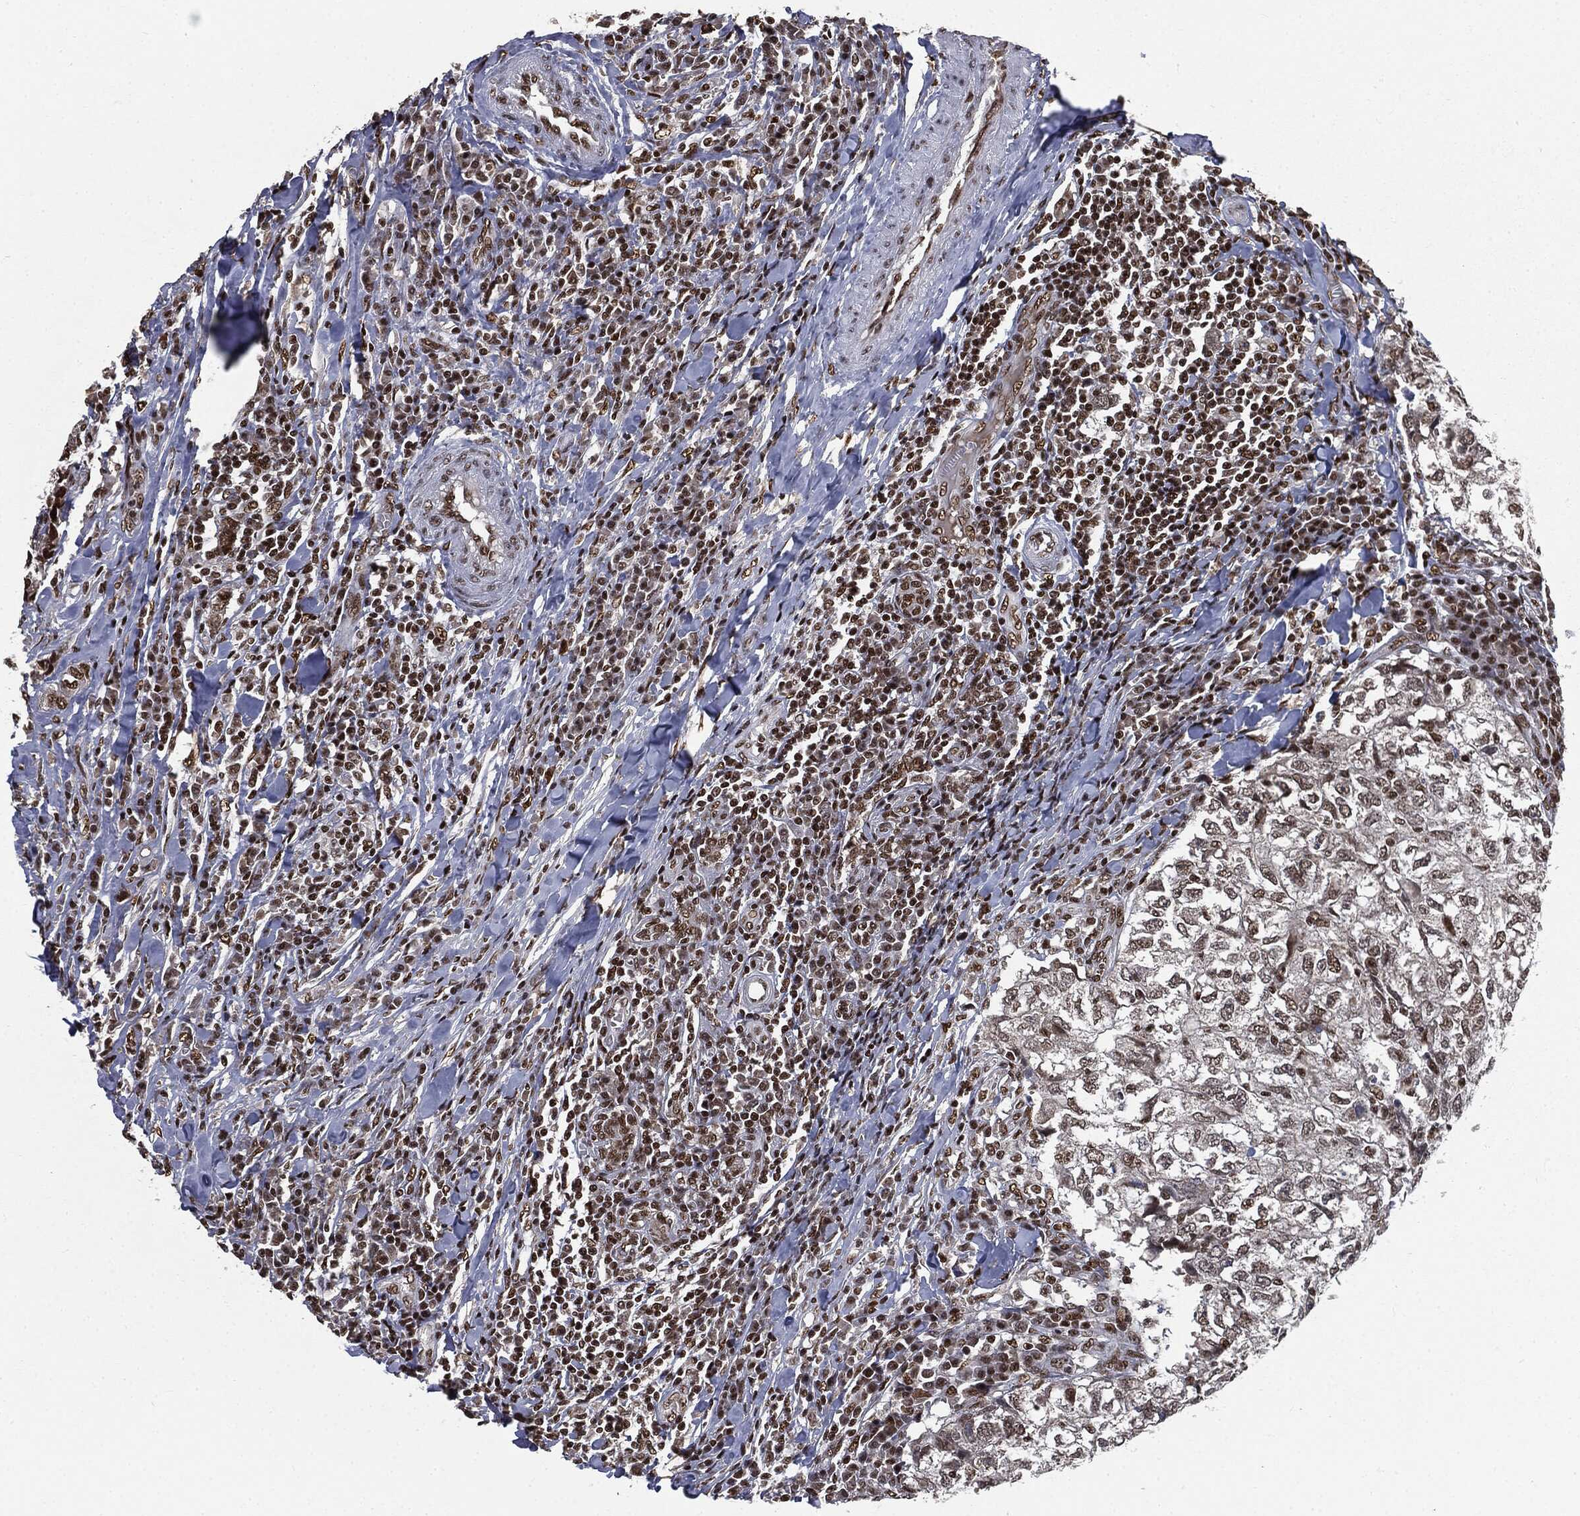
{"staining": {"intensity": "moderate", "quantity": "<25%", "location": "nuclear"}, "tissue": "breast cancer", "cell_type": "Tumor cells", "image_type": "cancer", "snomed": [{"axis": "morphology", "description": "Duct carcinoma"}, {"axis": "topography", "description": "Breast"}], "caption": "IHC of human breast infiltrating ductal carcinoma exhibits low levels of moderate nuclear staining in about <25% of tumor cells.", "gene": "DPH2", "patient": {"sex": "female", "age": 30}}